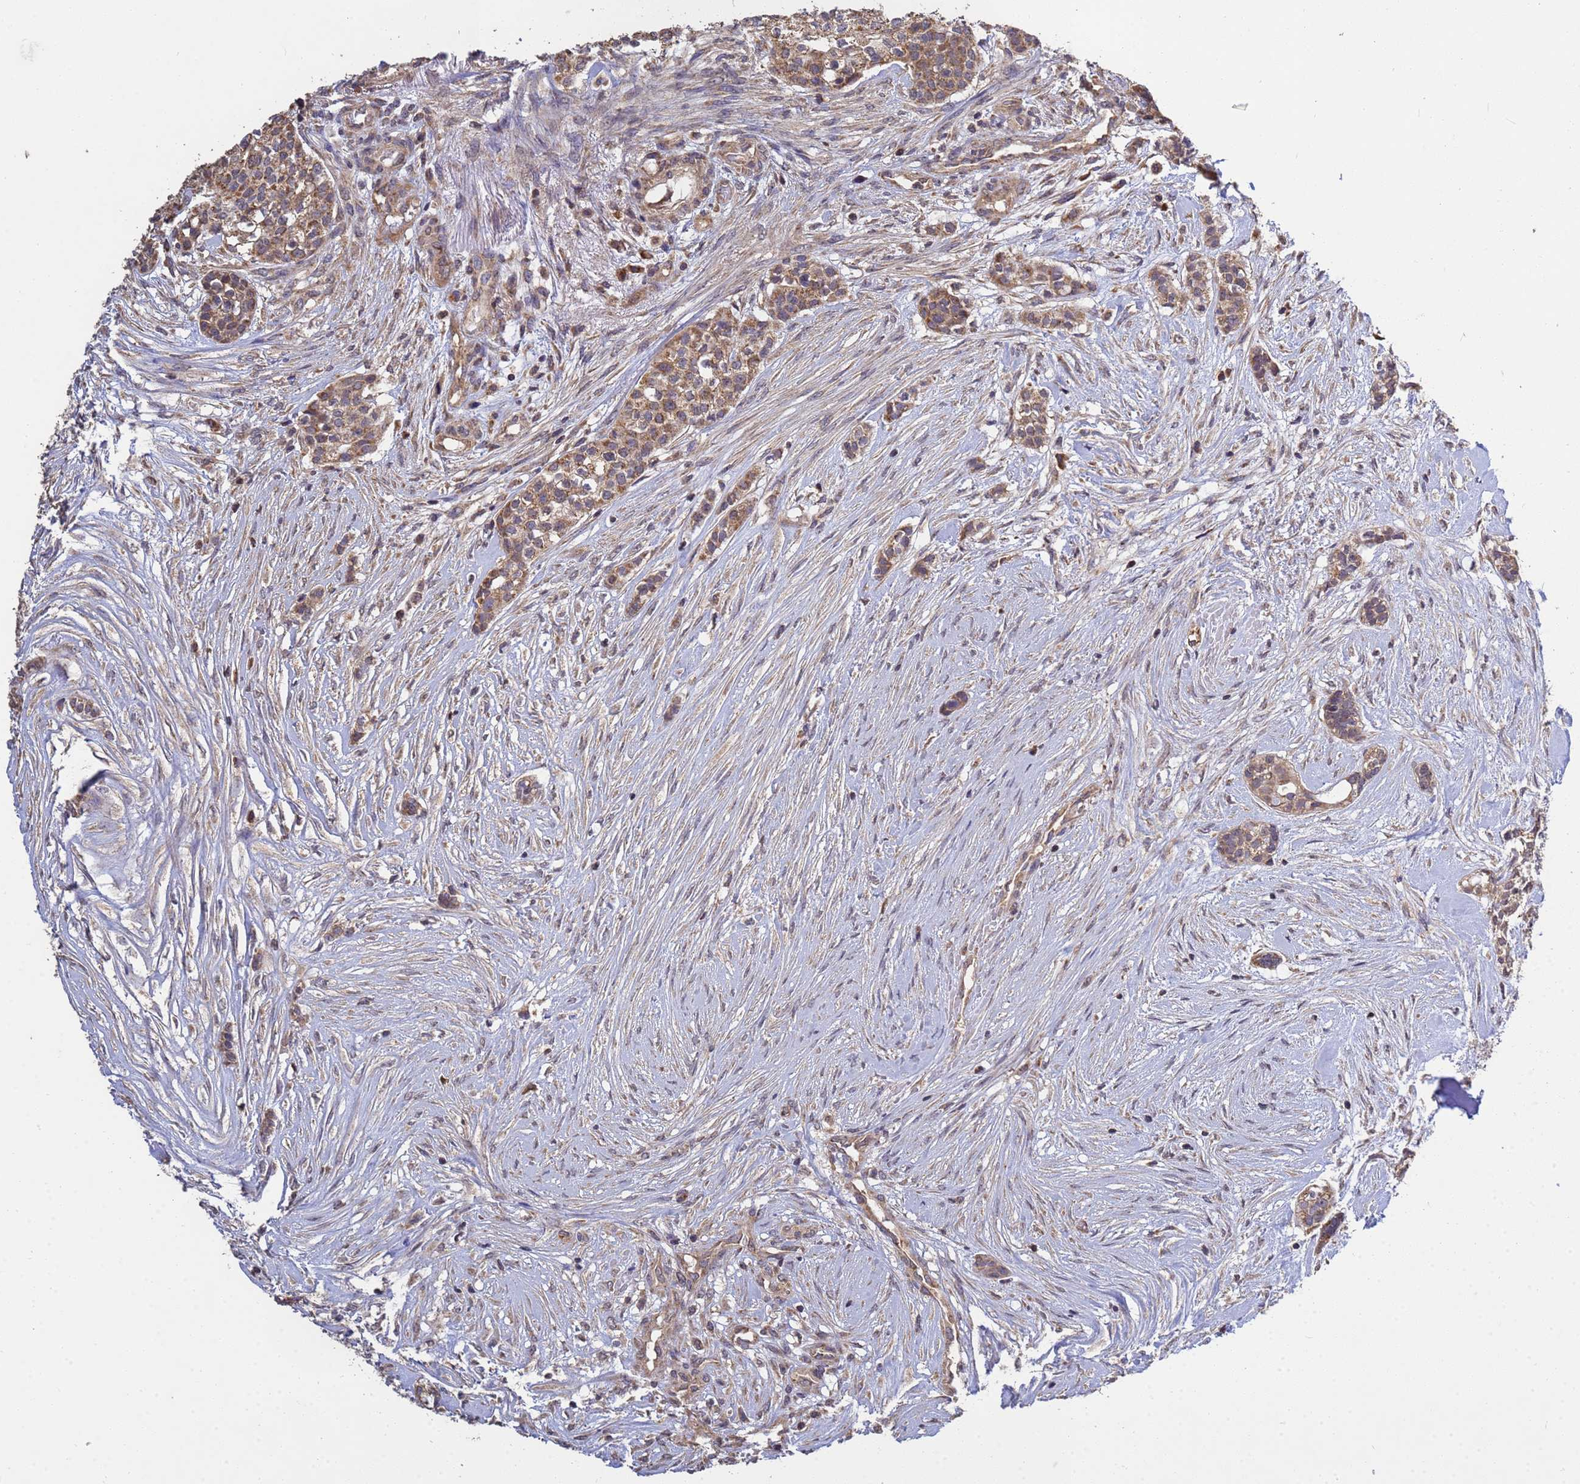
{"staining": {"intensity": "moderate", "quantity": ">75%", "location": "cytoplasmic/membranous"}, "tissue": "head and neck cancer", "cell_type": "Tumor cells", "image_type": "cancer", "snomed": [{"axis": "morphology", "description": "Adenocarcinoma, NOS"}, {"axis": "topography", "description": "Head-Neck"}], "caption": "High-power microscopy captured an immunohistochemistry (IHC) histopathology image of head and neck cancer (adenocarcinoma), revealing moderate cytoplasmic/membranous expression in approximately >75% of tumor cells.", "gene": "P2RX7", "patient": {"sex": "male", "age": 81}}